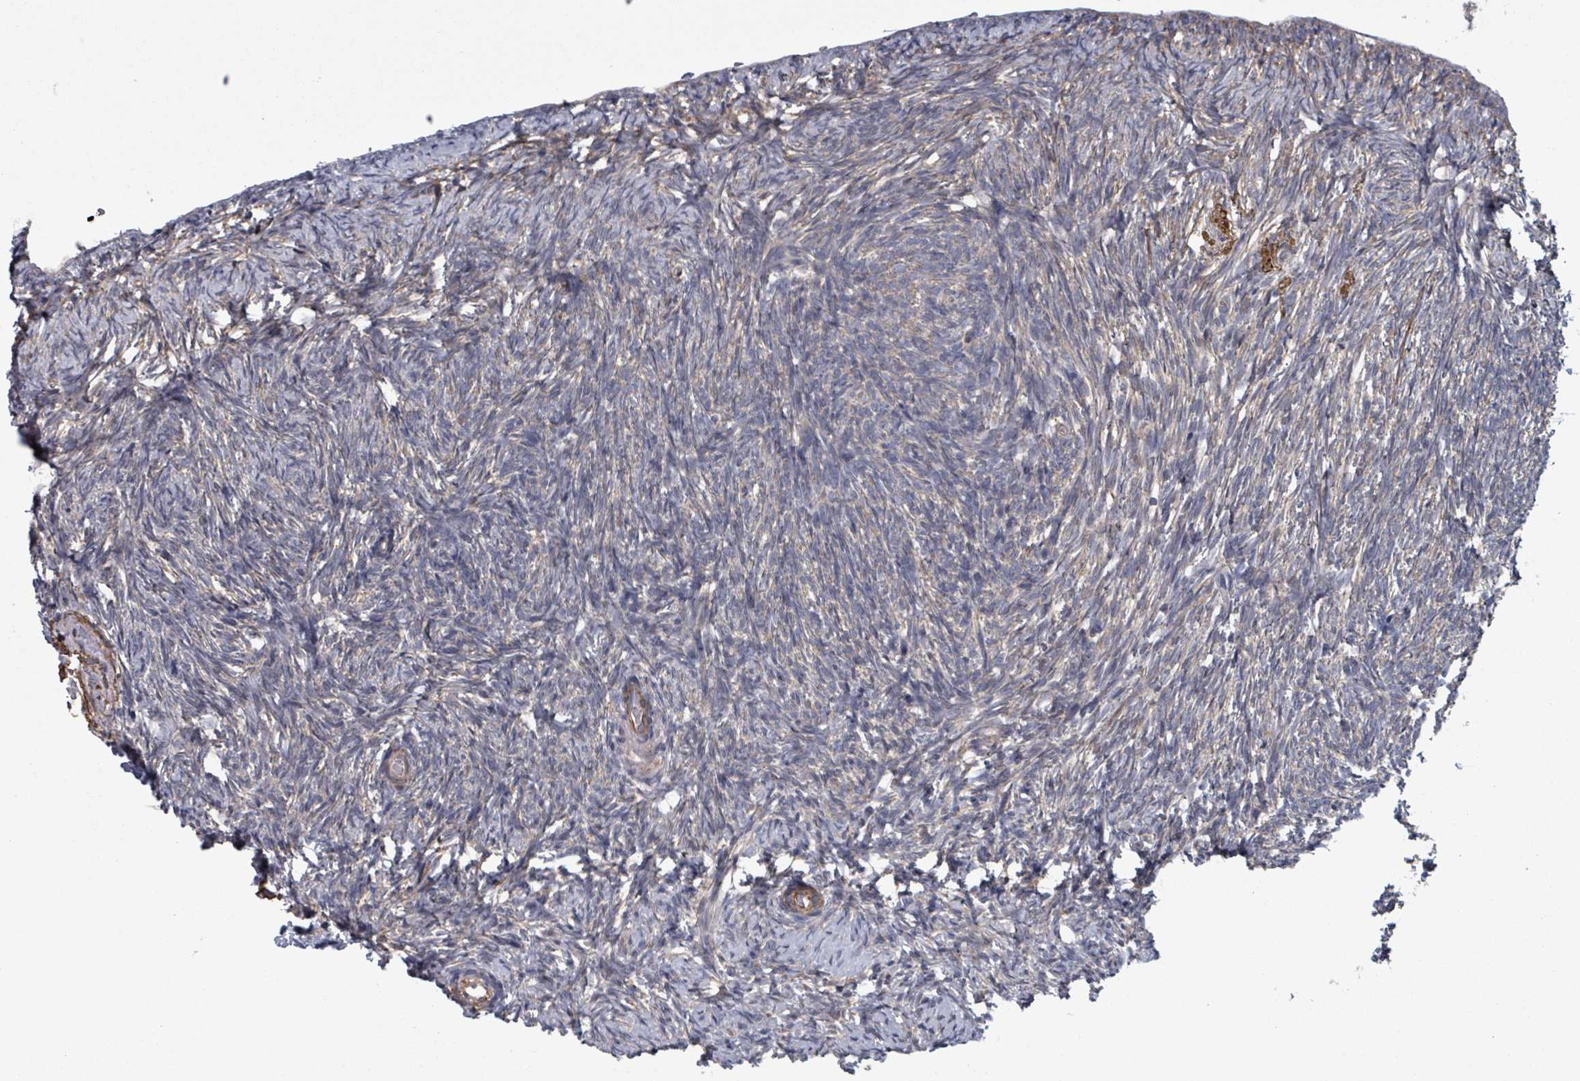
{"staining": {"intensity": "negative", "quantity": "none", "location": "none"}, "tissue": "ovary", "cell_type": "Ovarian stroma cells", "image_type": "normal", "snomed": [{"axis": "morphology", "description": "Normal tissue, NOS"}, {"axis": "topography", "description": "Ovary"}], "caption": "The micrograph demonstrates no significant positivity in ovarian stroma cells of ovary.", "gene": "ADCK1", "patient": {"sex": "female", "age": 51}}